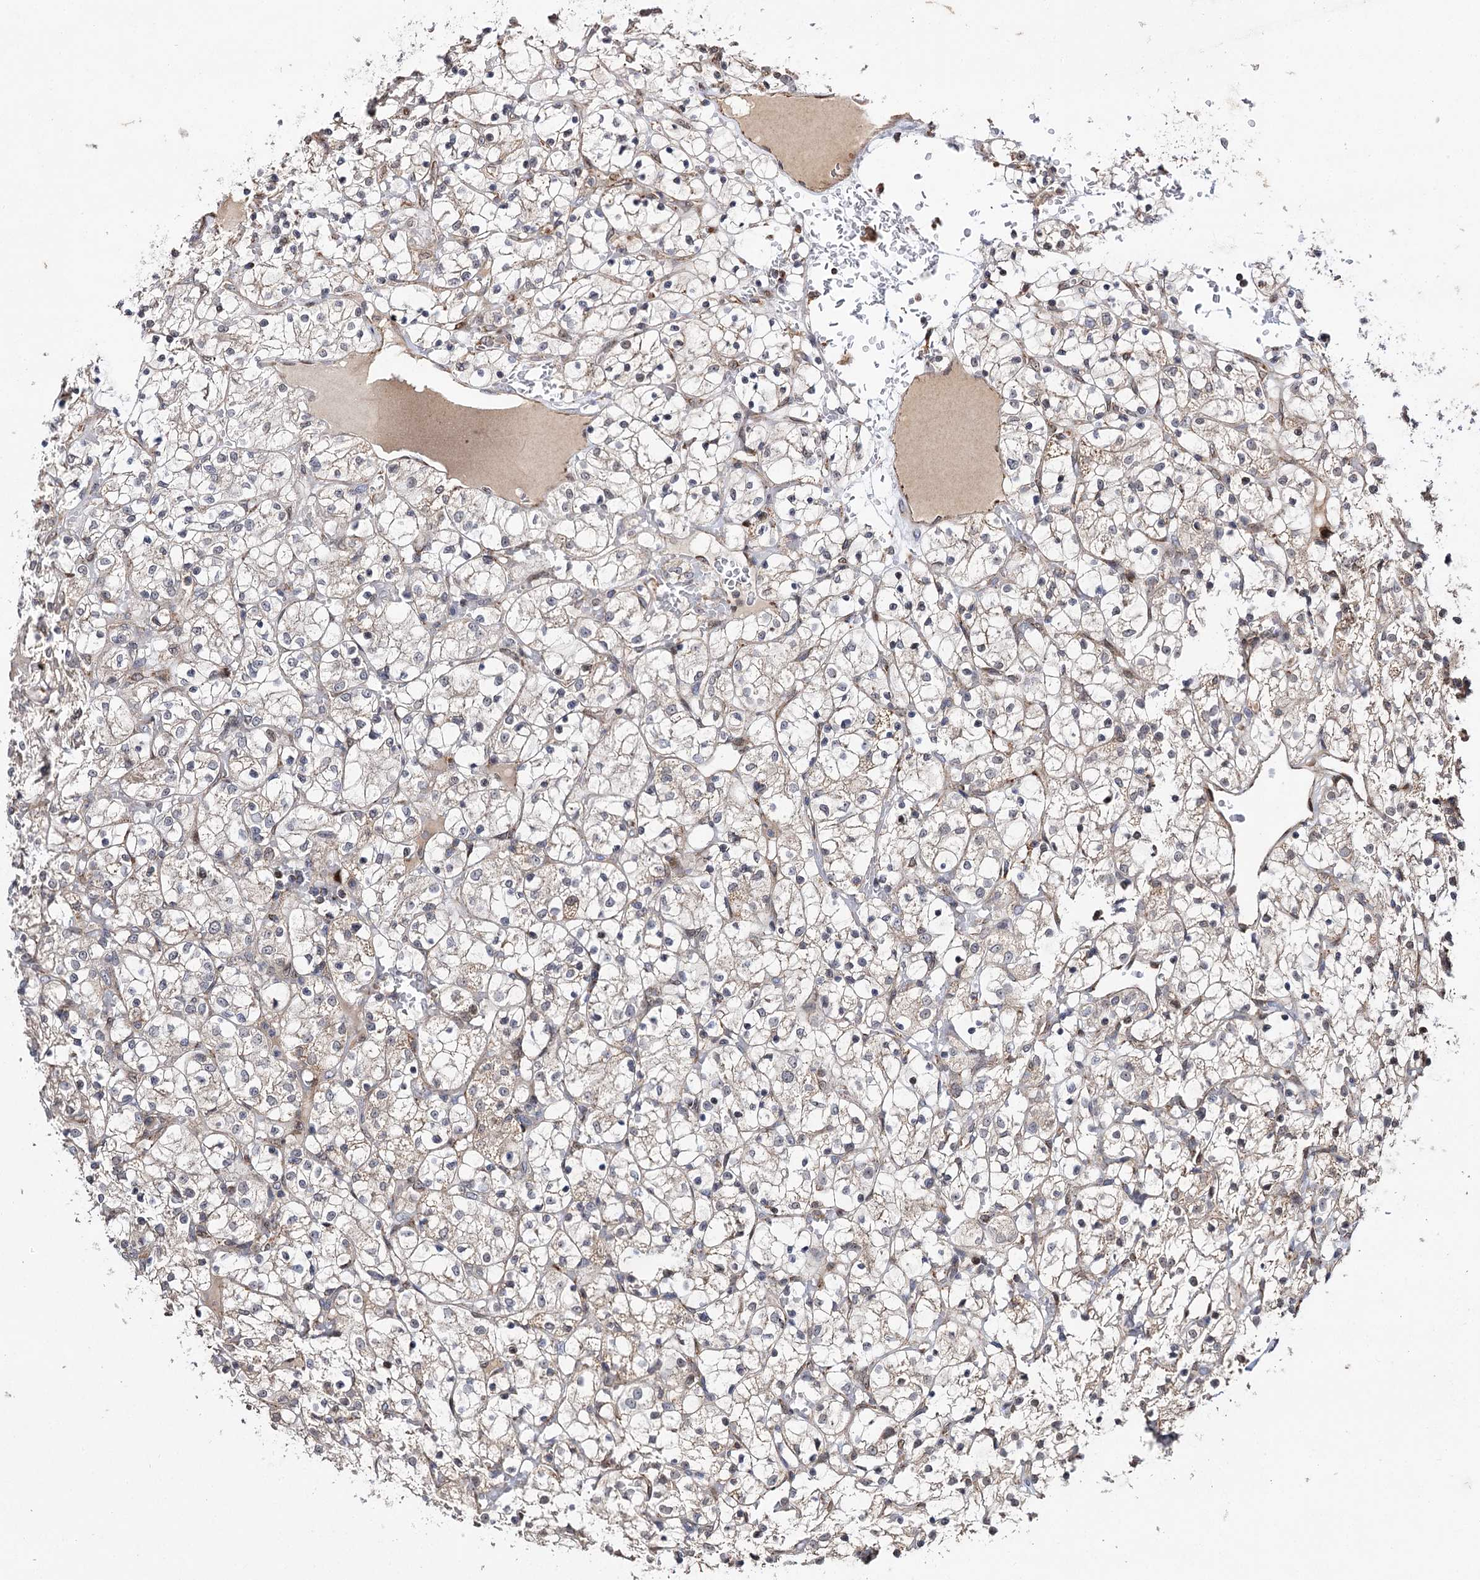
{"staining": {"intensity": "weak", "quantity": "25%-75%", "location": "cytoplasmic/membranous"}, "tissue": "renal cancer", "cell_type": "Tumor cells", "image_type": "cancer", "snomed": [{"axis": "morphology", "description": "Adenocarcinoma, NOS"}, {"axis": "topography", "description": "Kidney"}], "caption": "Weak cytoplasmic/membranous expression is present in approximately 25%-75% of tumor cells in adenocarcinoma (renal).", "gene": "CEP76", "patient": {"sex": "female", "age": 69}}